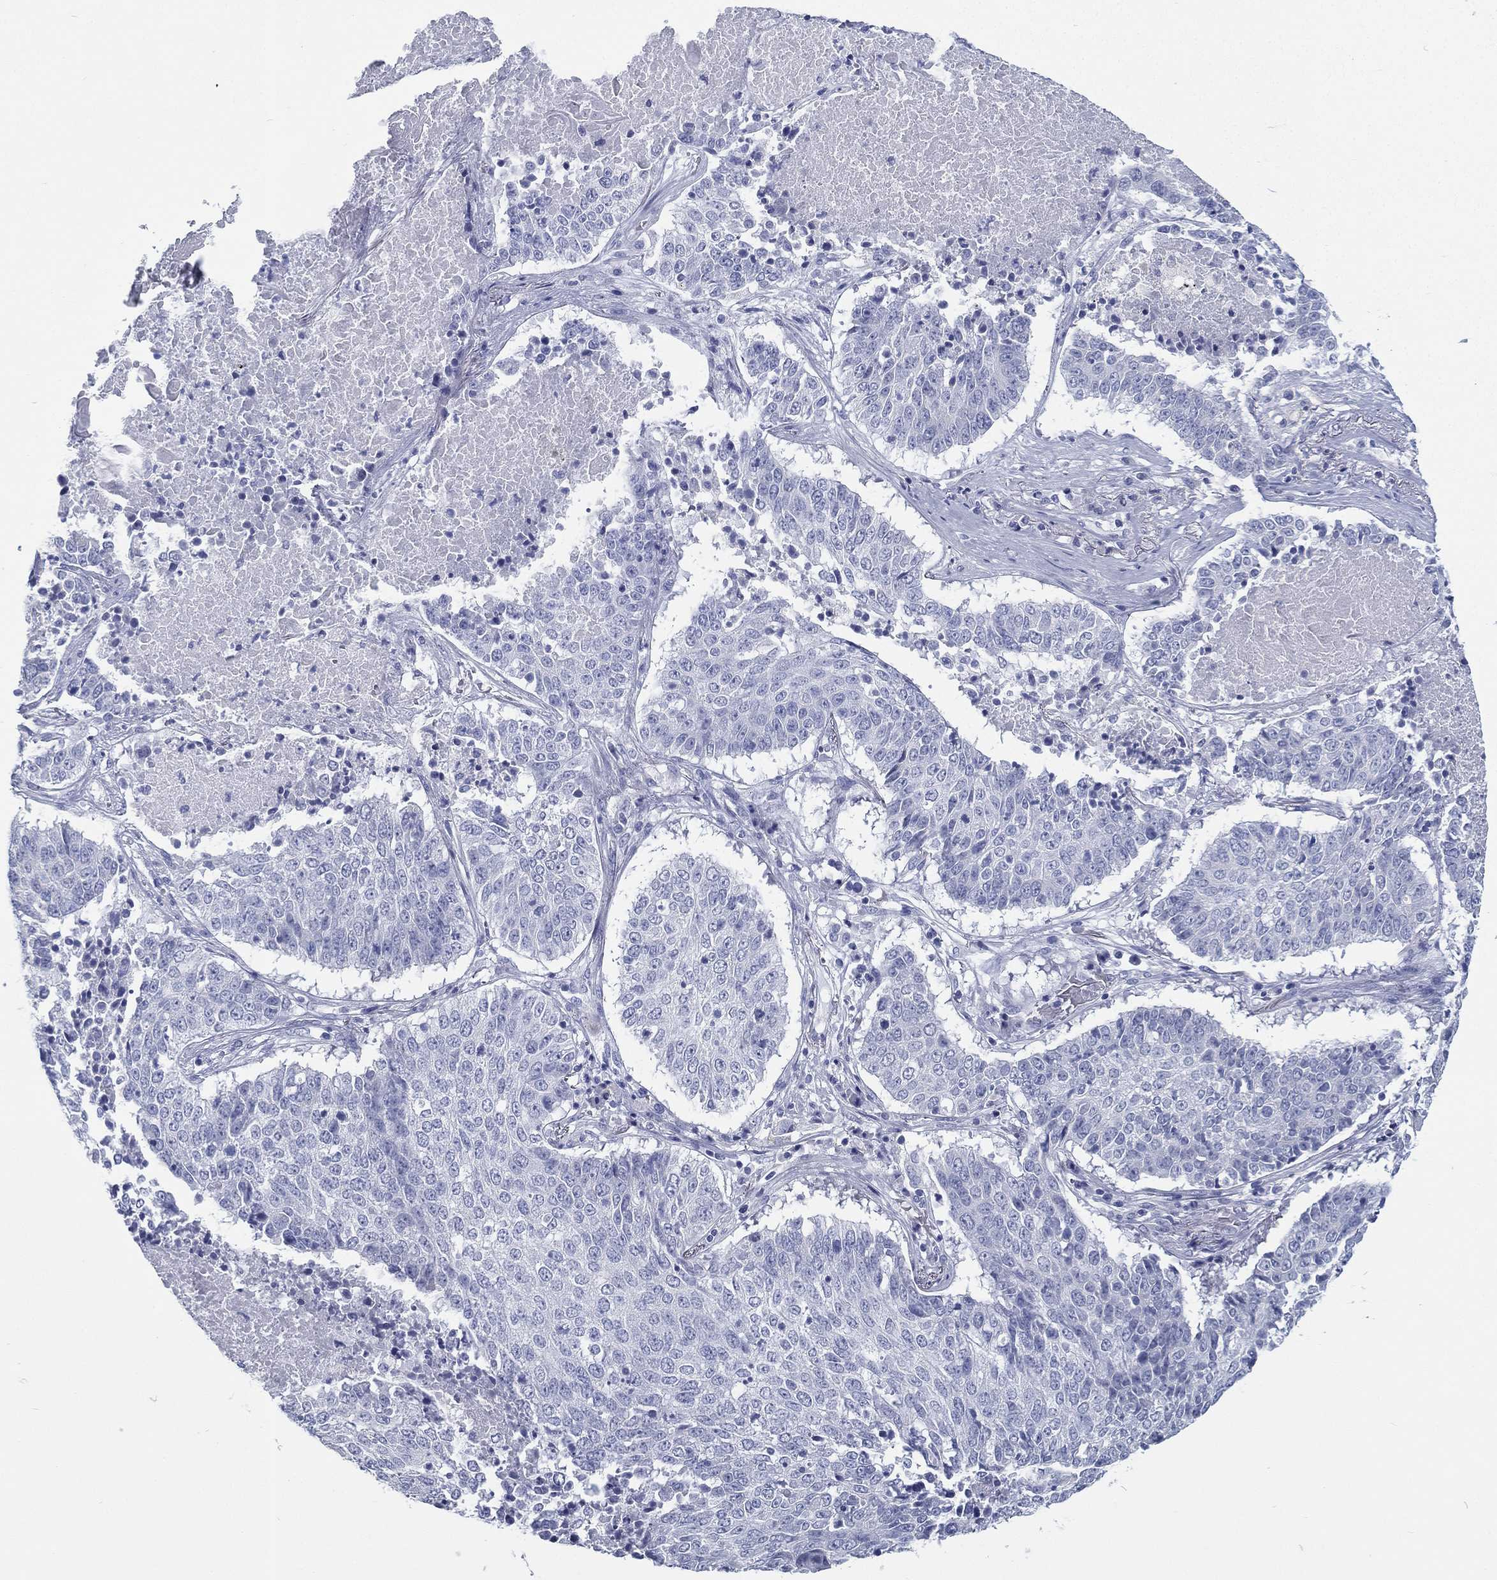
{"staining": {"intensity": "negative", "quantity": "none", "location": "none"}, "tissue": "lung cancer", "cell_type": "Tumor cells", "image_type": "cancer", "snomed": [{"axis": "morphology", "description": "Squamous cell carcinoma, NOS"}, {"axis": "topography", "description": "Lung"}], "caption": "Lung cancer (squamous cell carcinoma) was stained to show a protein in brown. There is no significant staining in tumor cells.", "gene": "RSPH4A", "patient": {"sex": "male", "age": 64}}